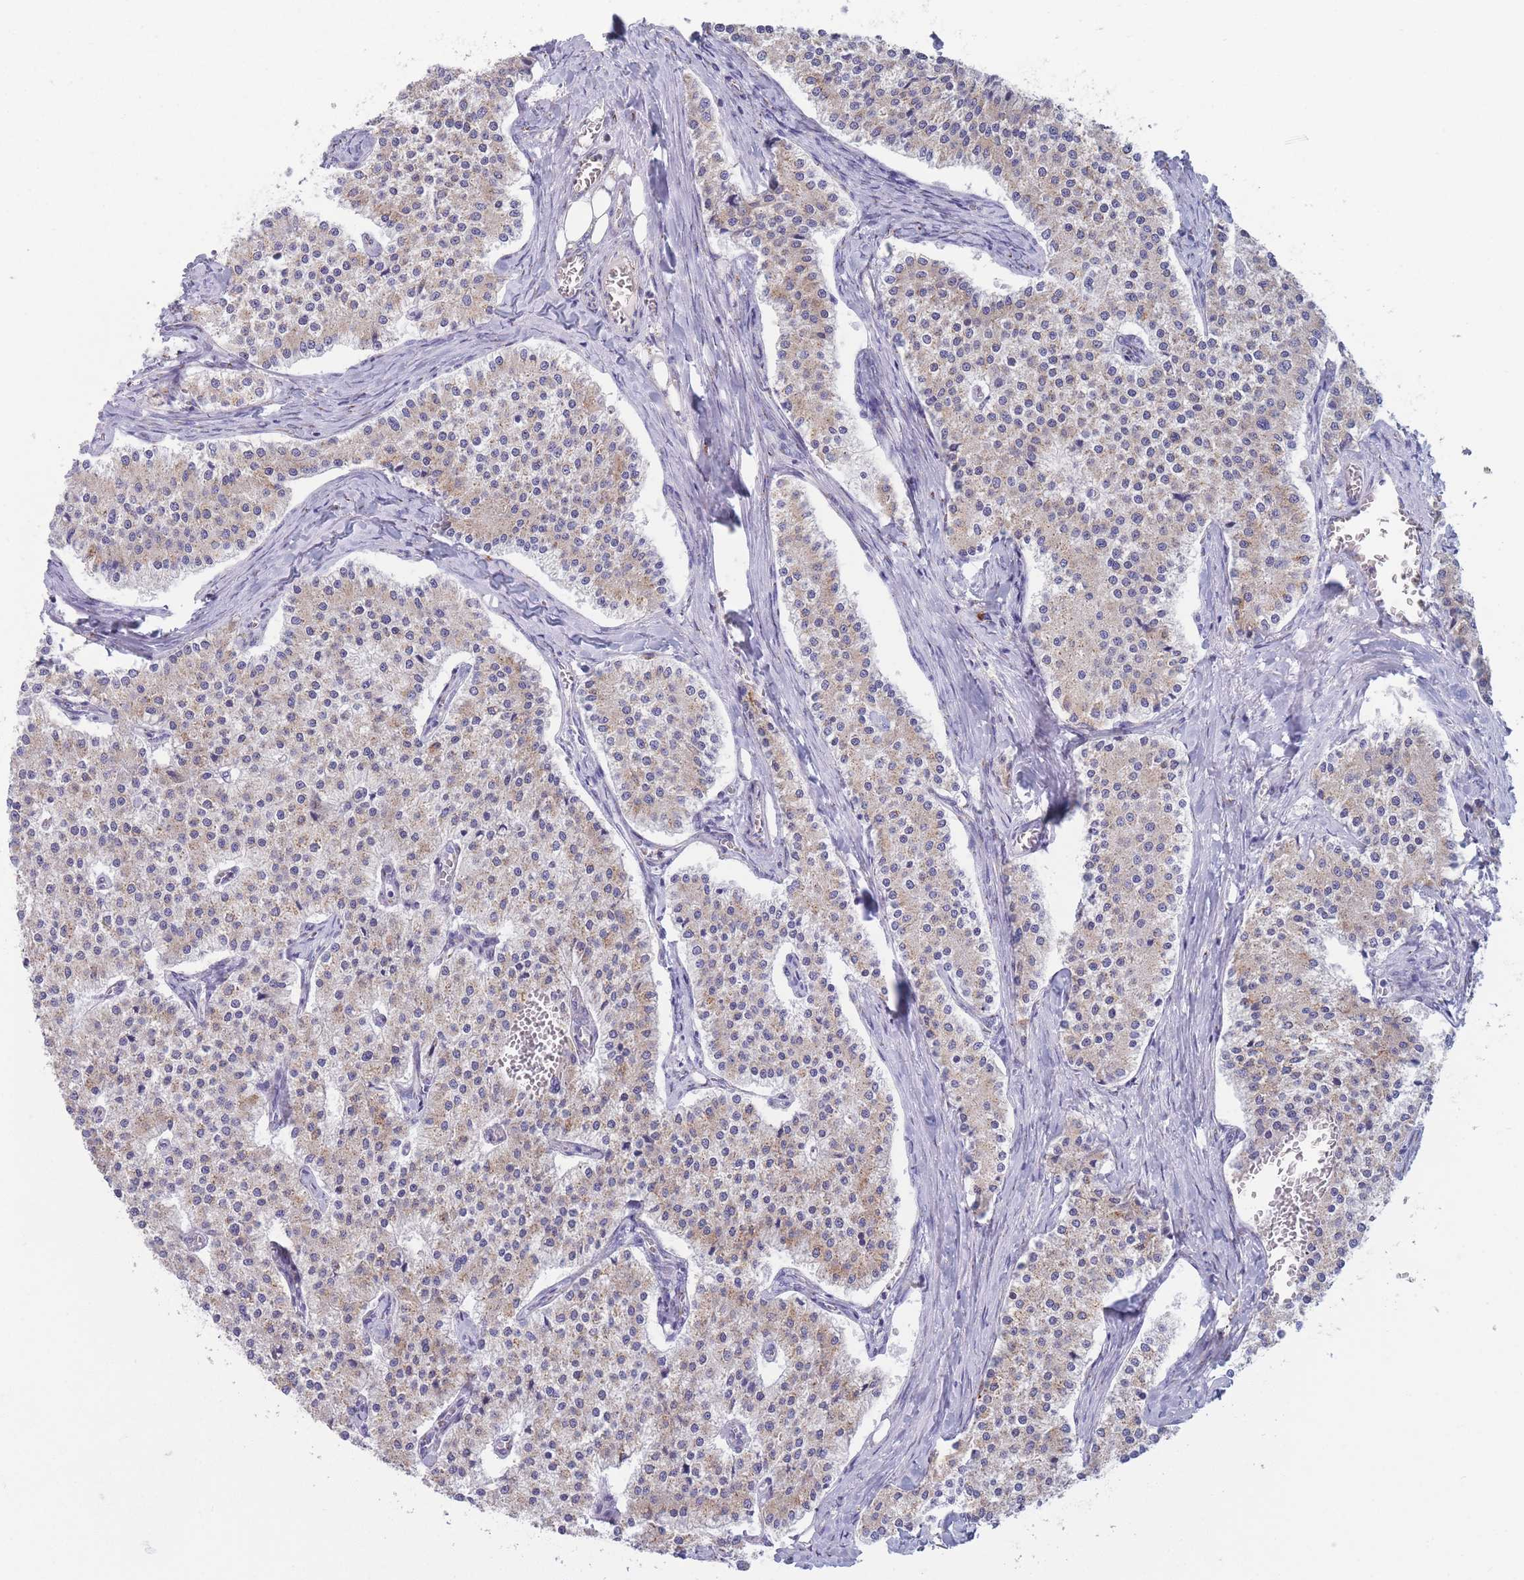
{"staining": {"intensity": "weak", "quantity": ">75%", "location": "cytoplasmic/membranous"}, "tissue": "carcinoid", "cell_type": "Tumor cells", "image_type": "cancer", "snomed": [{"axis": "morphology", "description": "Carcinoid, malignant, NOS"}, {"axis": "topography", "description": "Colon"}], "caption": "A photomicrograph of human carcinoid stained for a protein displays weak cytoplasmic/membranous brown staining in tumor cells.", "gene": "MRPL30", "patient": {"sex": "female", "age": 52}}